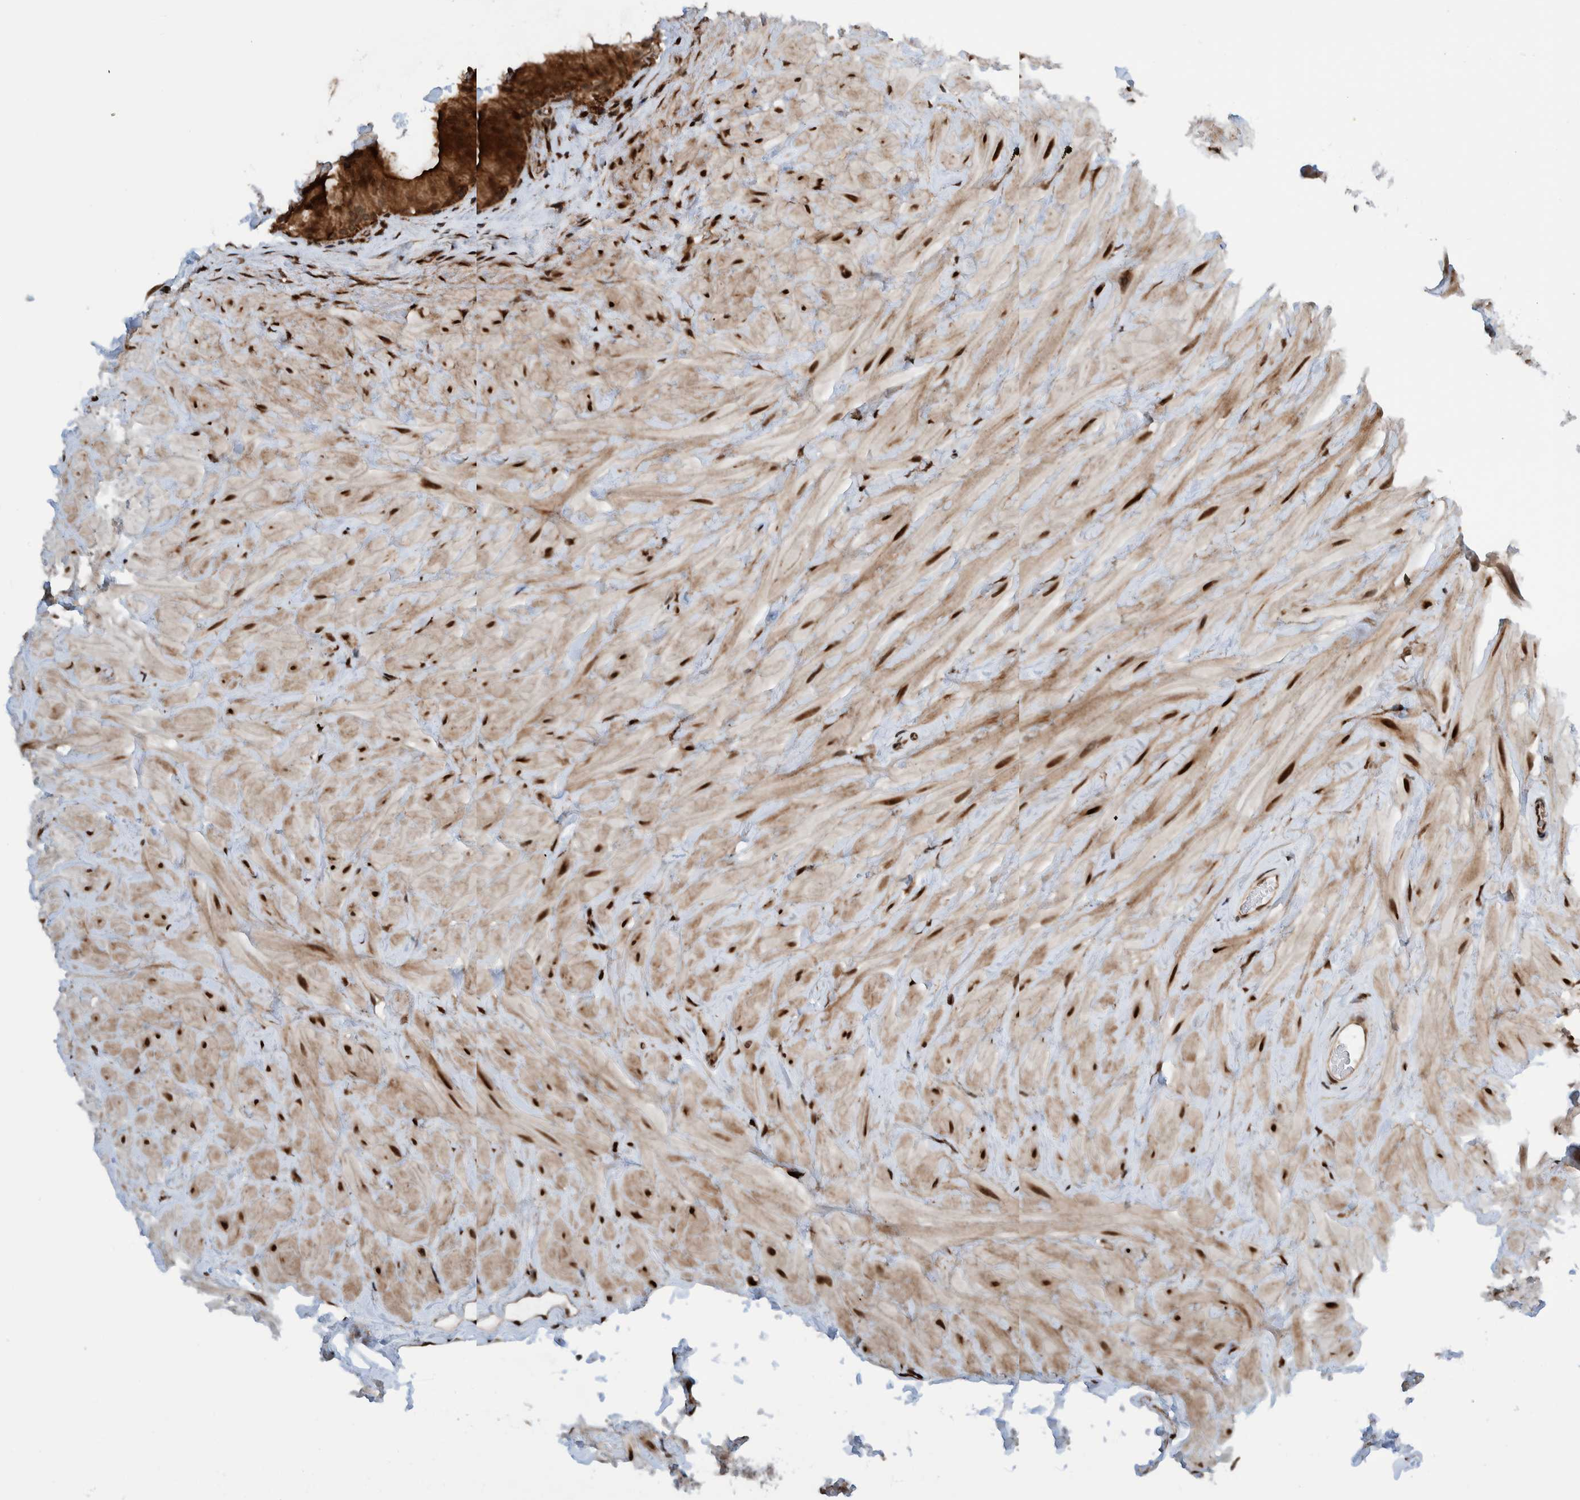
{"staining": {"intensity": "moderate", "quantity": ">75%", "location": "cytoplasmic/membranous,nuclear"}, "tissue": "epididymis", "cell_type": "Glandular cells", "image_type": "normal", "snomed": [{"axis": "morphology", "description": "Normal tissue, NOS"}, {"axis": "topography", "description": "Vascular tissue"}, {"axis": "topography", "description": "Epididymis"}], "caption": "DAB immunohistochemical staining of normal epididymis demonstrates moderate cytoplasmic/membranous,nuclear protein positivity in approximately >75% of glandular cells.", "gene": "ZNF366", "patient": {"sex": "male", "age": 49}}